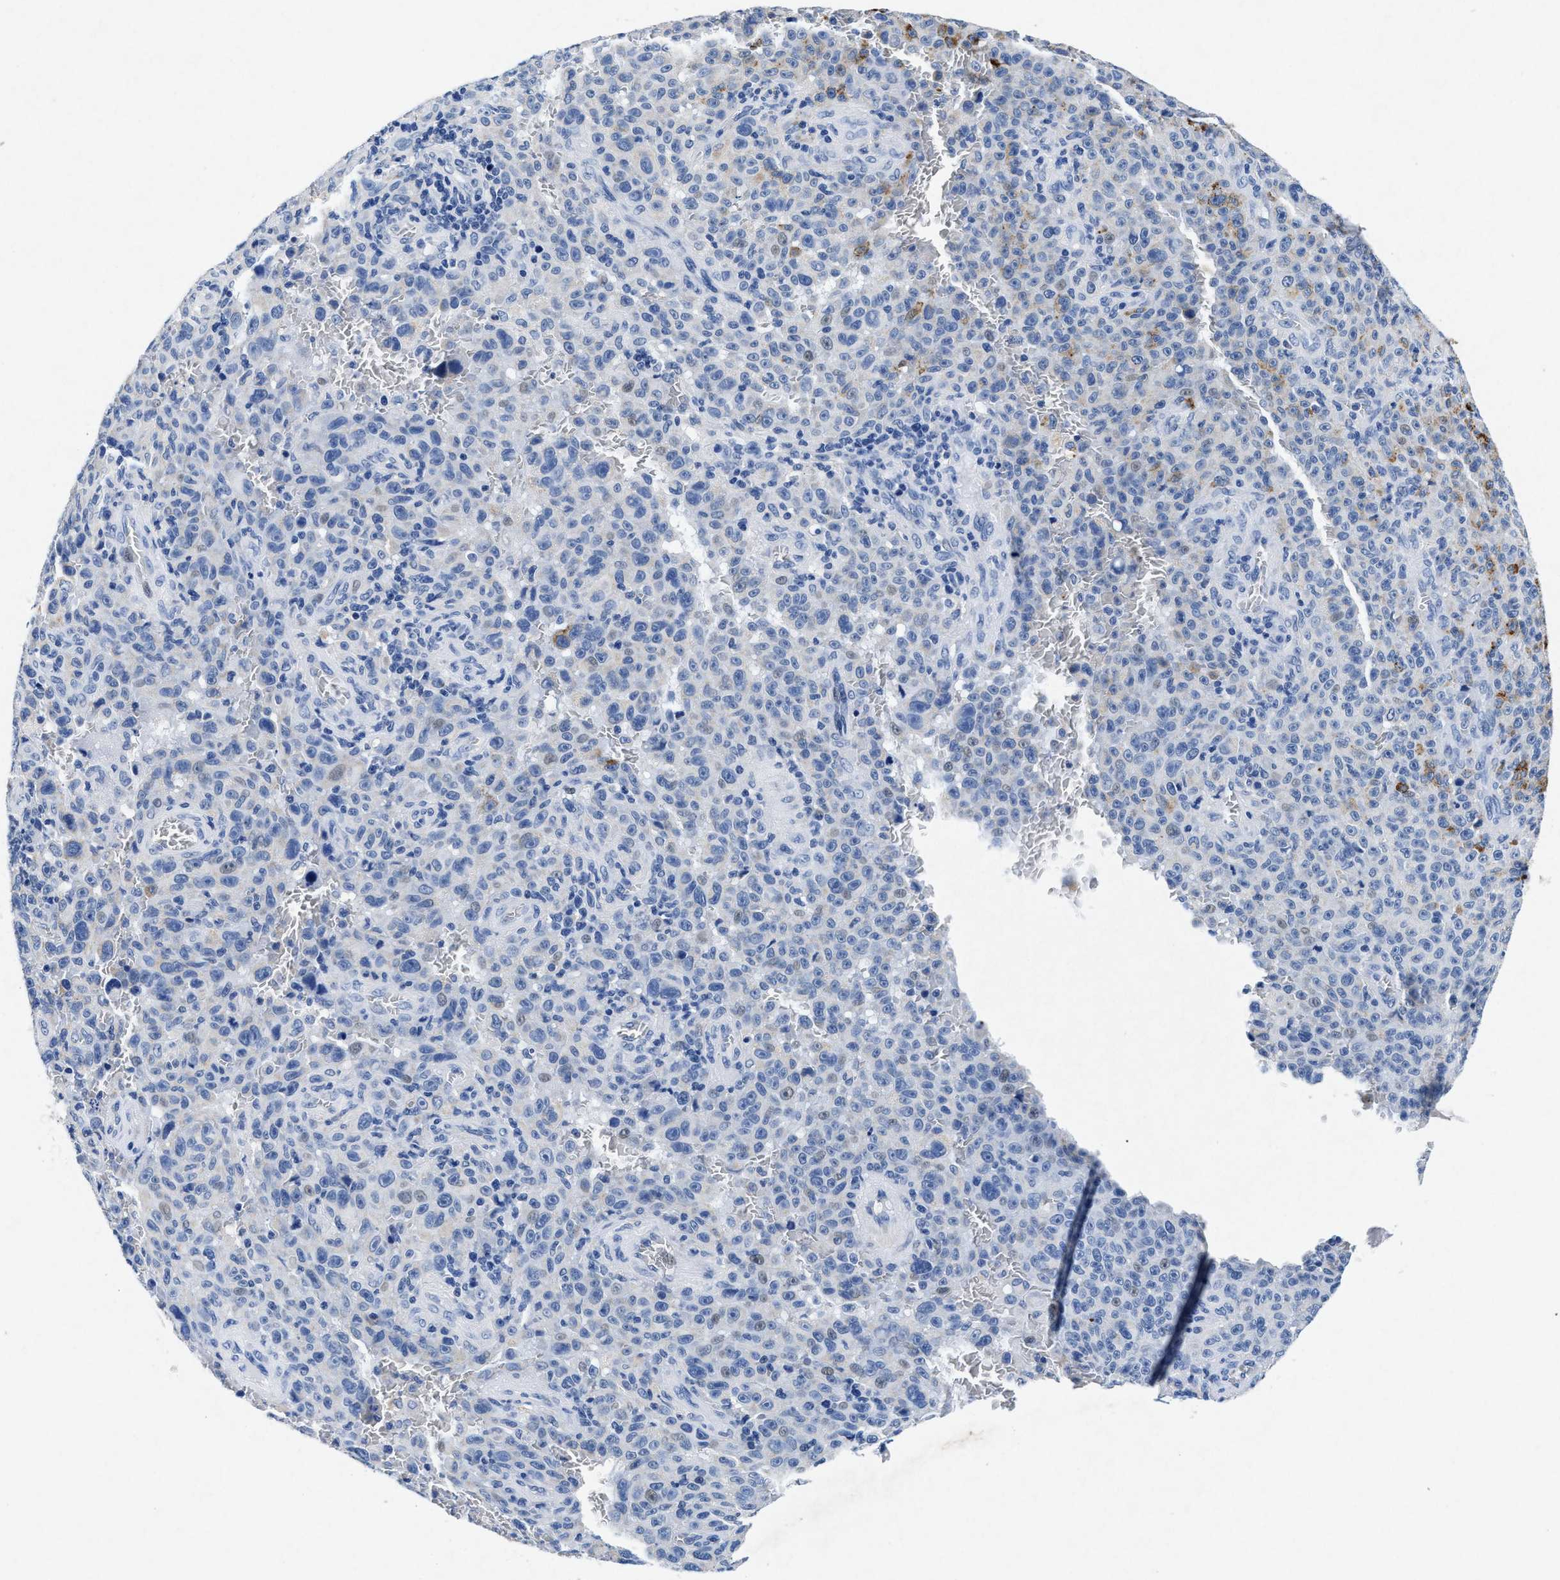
{"staining": {"intensity": "weak", "quantity": "<25%", "location": "nuclear"}, "tissue": "melanoma", "cell_type": "Tumor cells", "image_type": "cancer", "snomed": [{"axis": "morphology", "description": "Malignant melanoma, NOS"}, {"axis": "topography", "description": "Skin"}], "caption": "Immunohistochemical staining of human malignant melanoma demonstrates no significant expression in tumor cells. (DAB immunohistochemistry (IHC), high magnification).", "gene": "MAP6", "patient": {"sex": "female", "age": 82}}